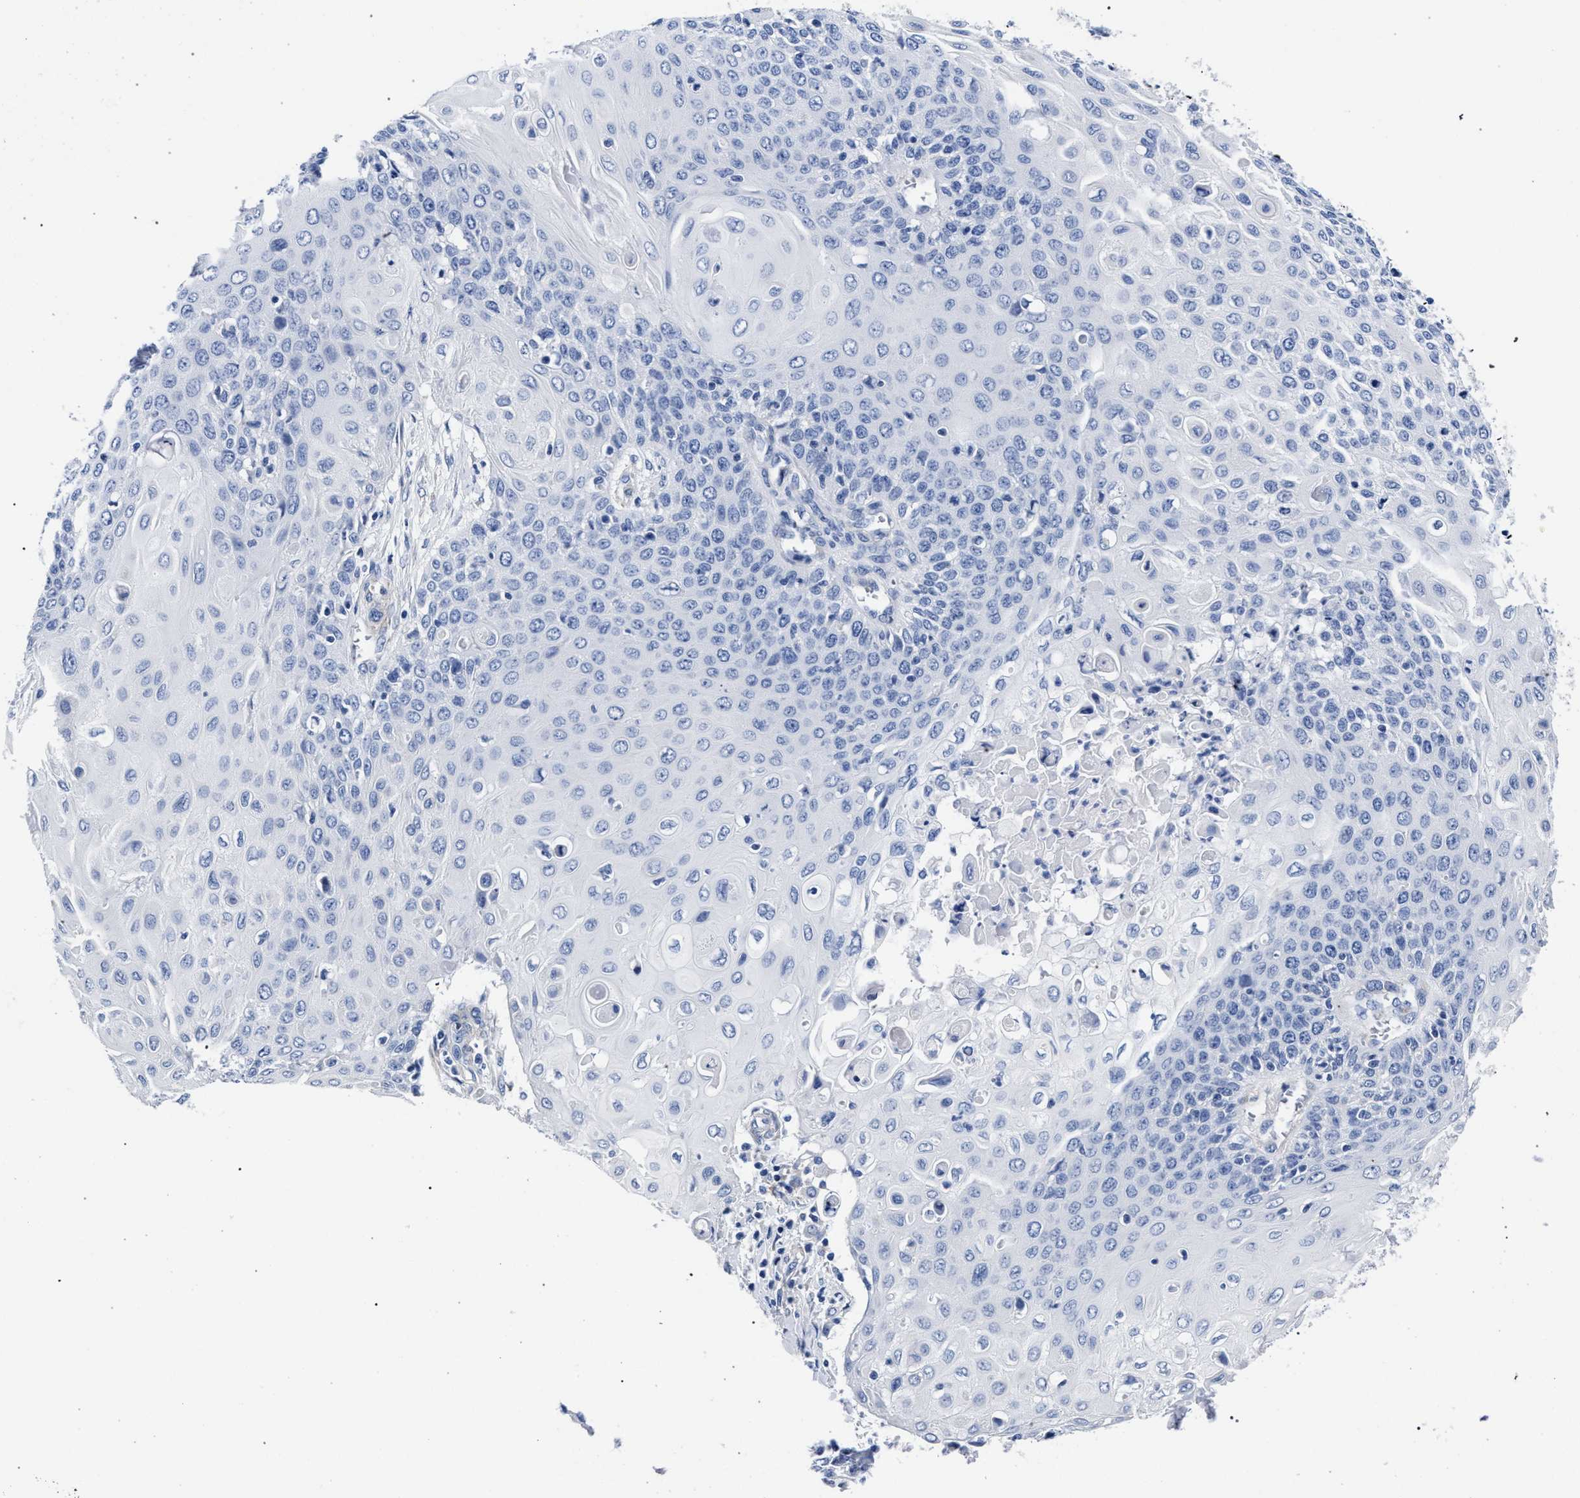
{"staining": {"intensity": "negative", "quantity": "none", "location": "none"}, "tissue": "cervical cancer", "cell_type": "Tumor cells", "image_type": "cancer", "snomed": [{"axis": "morphology", "description": "Squamous cell carcinoma, NOS"}, {"axis": "topography", "description": "Cervix"}], "caption": "A high-resolution photomicrograph shows IHC staining of cervical squamous cell carcinoma, which shows no significant expression in tumor cells.", "gene": "AKAP4", "patient": {"sex": "female", "age": 39}}